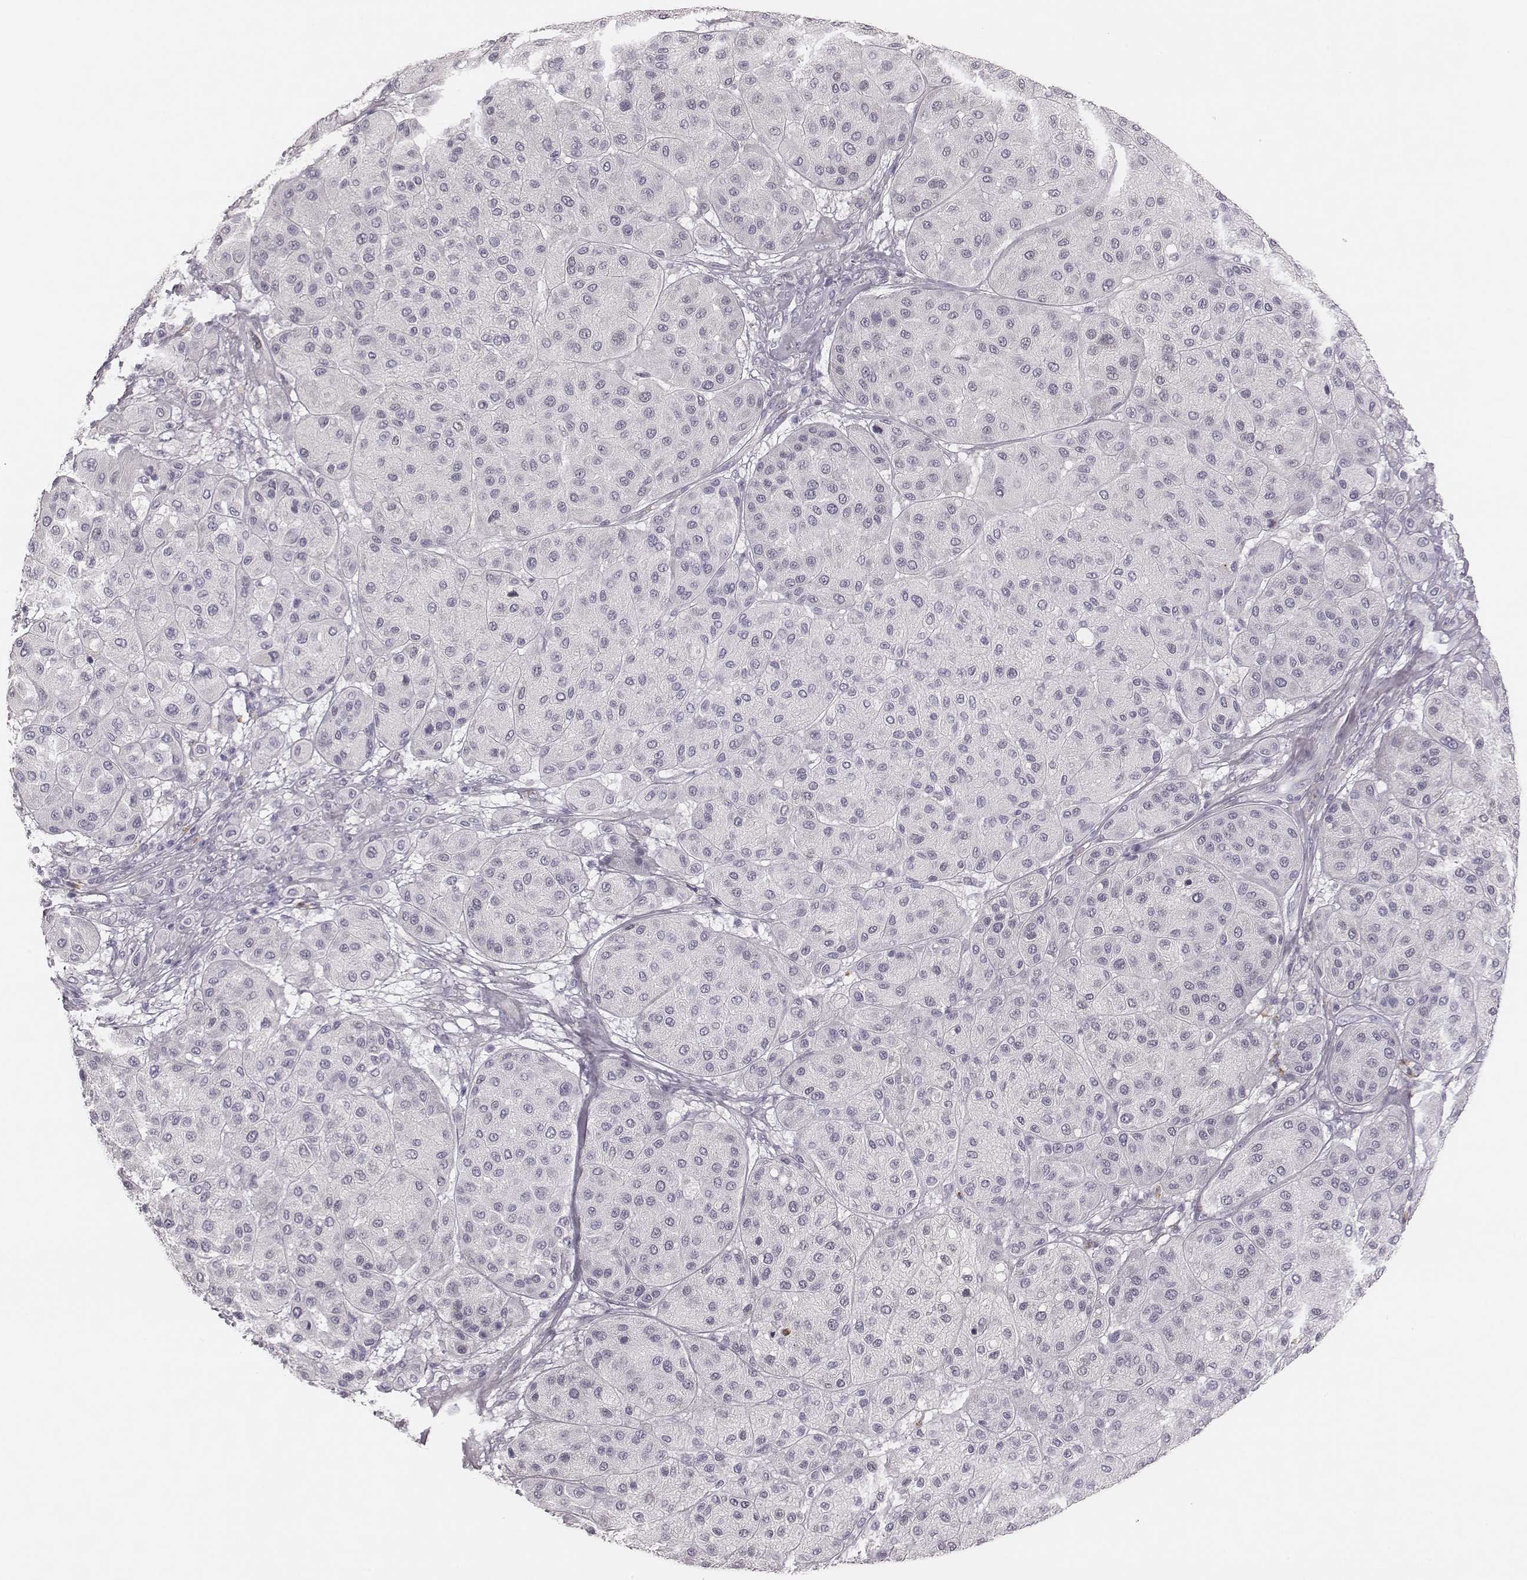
{"staining": {"intensity": "negative", "quantity": "none", "location": "none"}, "tissue": "melanoma", "cell_type": "Tumor cells", "image_type": "cancer", "snomed": [{"axis": "morphology", "description": "Malignant melanoma, Metastatic site"}, {"axis": "topography", "description": "Smooth muscle"}], "caption": "Tumor cells show no significant expression in malignant melanoma (metastatic site).", "gene": "KCNJ12", "patient": {"sex": "male", "age": 41}}